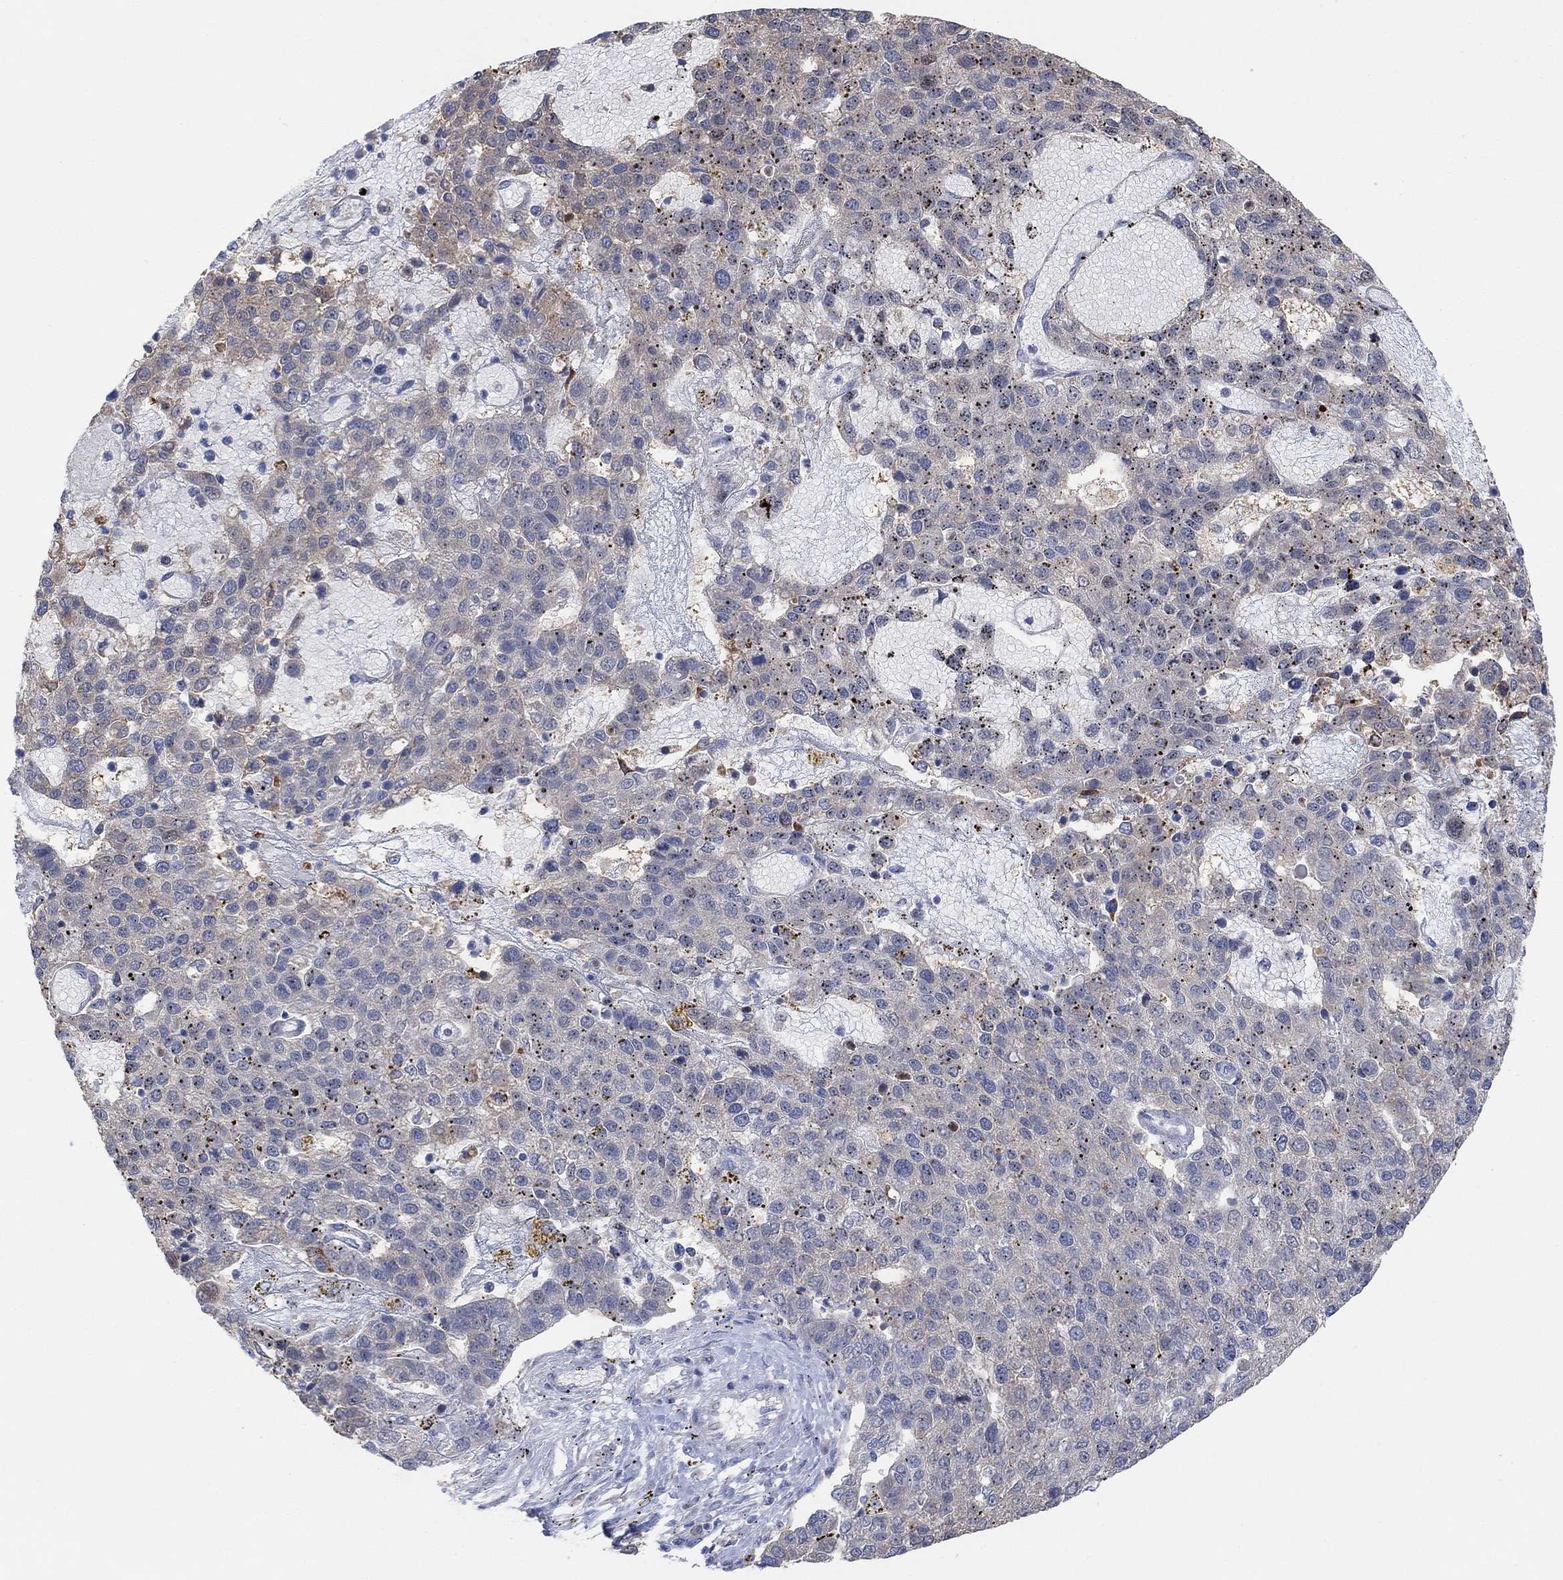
{"staining": {"intensity": "weak", "quantity": "<25%", "location": "cytoplasmic/membranous"}, "tissue": "pancreatic cancer", "cell_type": "Tumor cells", "image_type": "cancer", "snomed": [{"axis": "morphology", "description": "Adenocarcinoma, NOS"}, {"axis": "topography", "description": "Pancreas"}], "caption": "Micrograph shows no protein staining in tumor cells of adenocarcinoma (pancreatic) tissue.", "gene": "CNTF", "patient": {"sex": "female", "age": 61}}